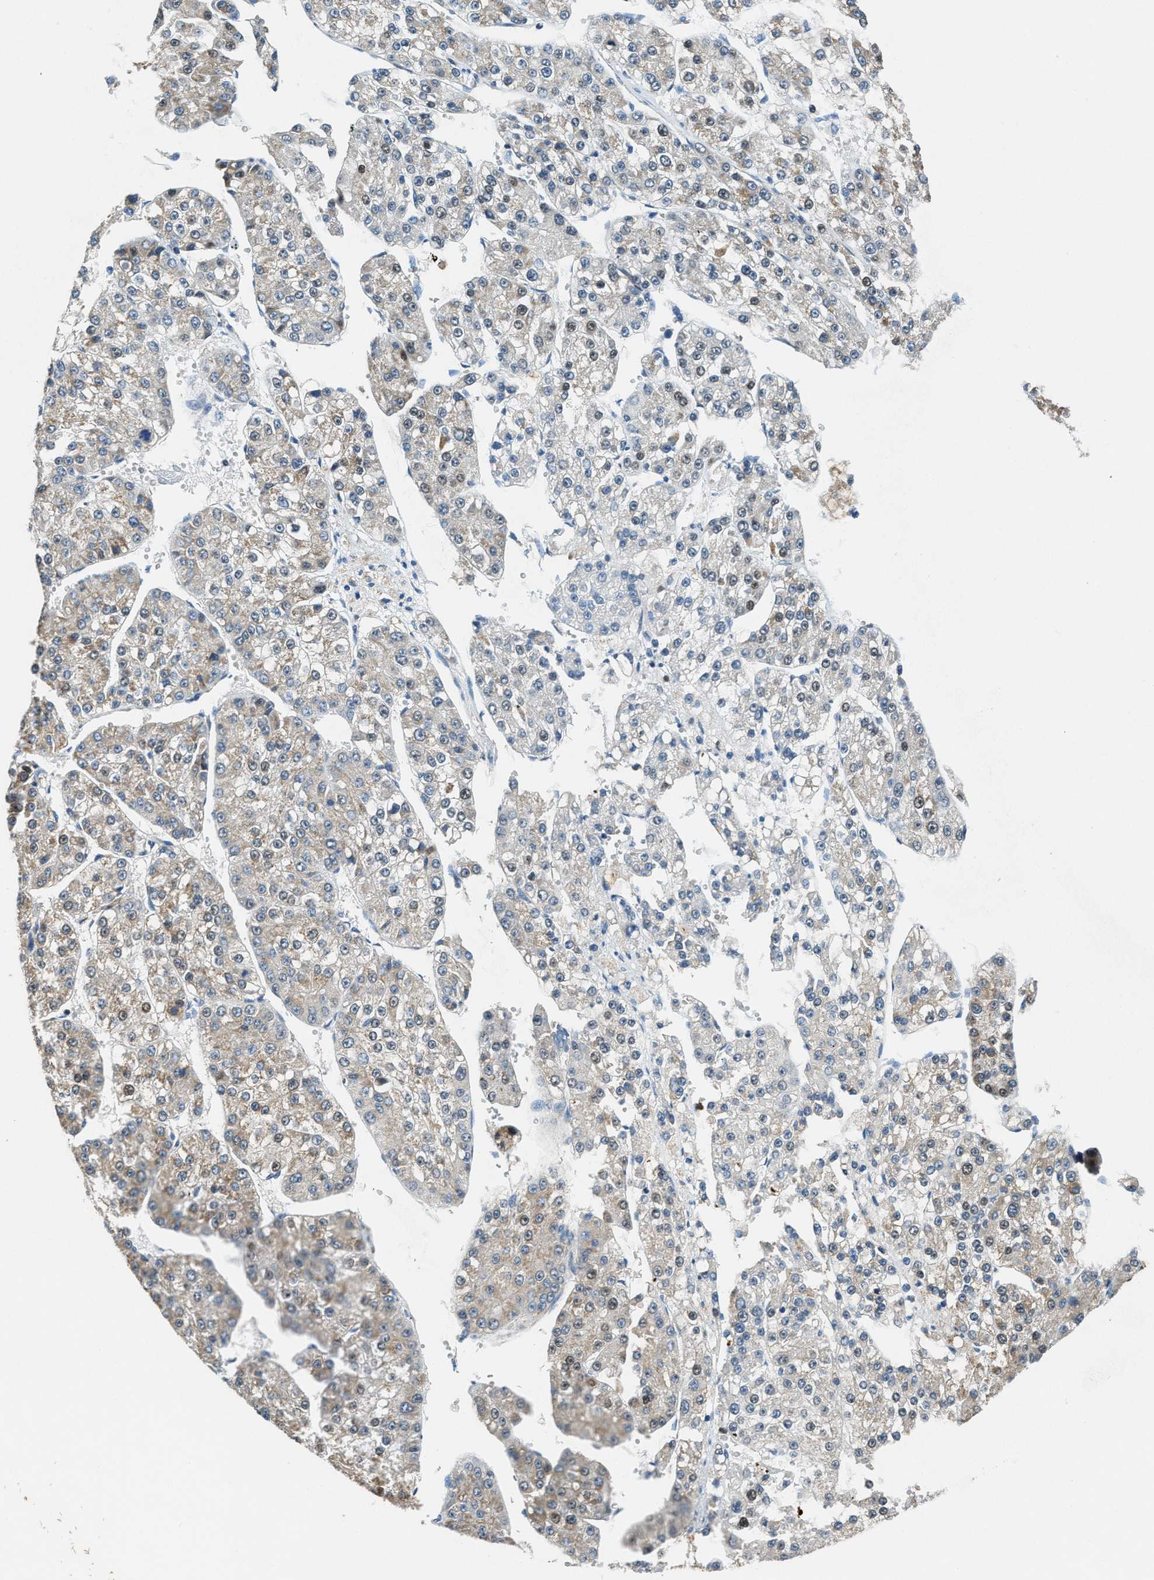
{"staining": {"intensity": "moderate", "quantity": ">75%", "location": "cytoplasmic/membranous"}, "tissue": "liver cancer", "cell_type": "Tumor cells", "image_type": "cancer", "snomed": [{"axis": "morphology", "description": "Carcinoma, Hepatocellular, NOS"}, {"axis": "topography", "description": "Liver"}], "caption": "Human hepatocellular carcinoma (liver) stained for a protein (brown) exhibits moderate cytoplasmic/membranous positive expression in approximately >75% of tumor cells.", "gene": "SLC25A11", "patient": {"sex": "female", "age": 73}}